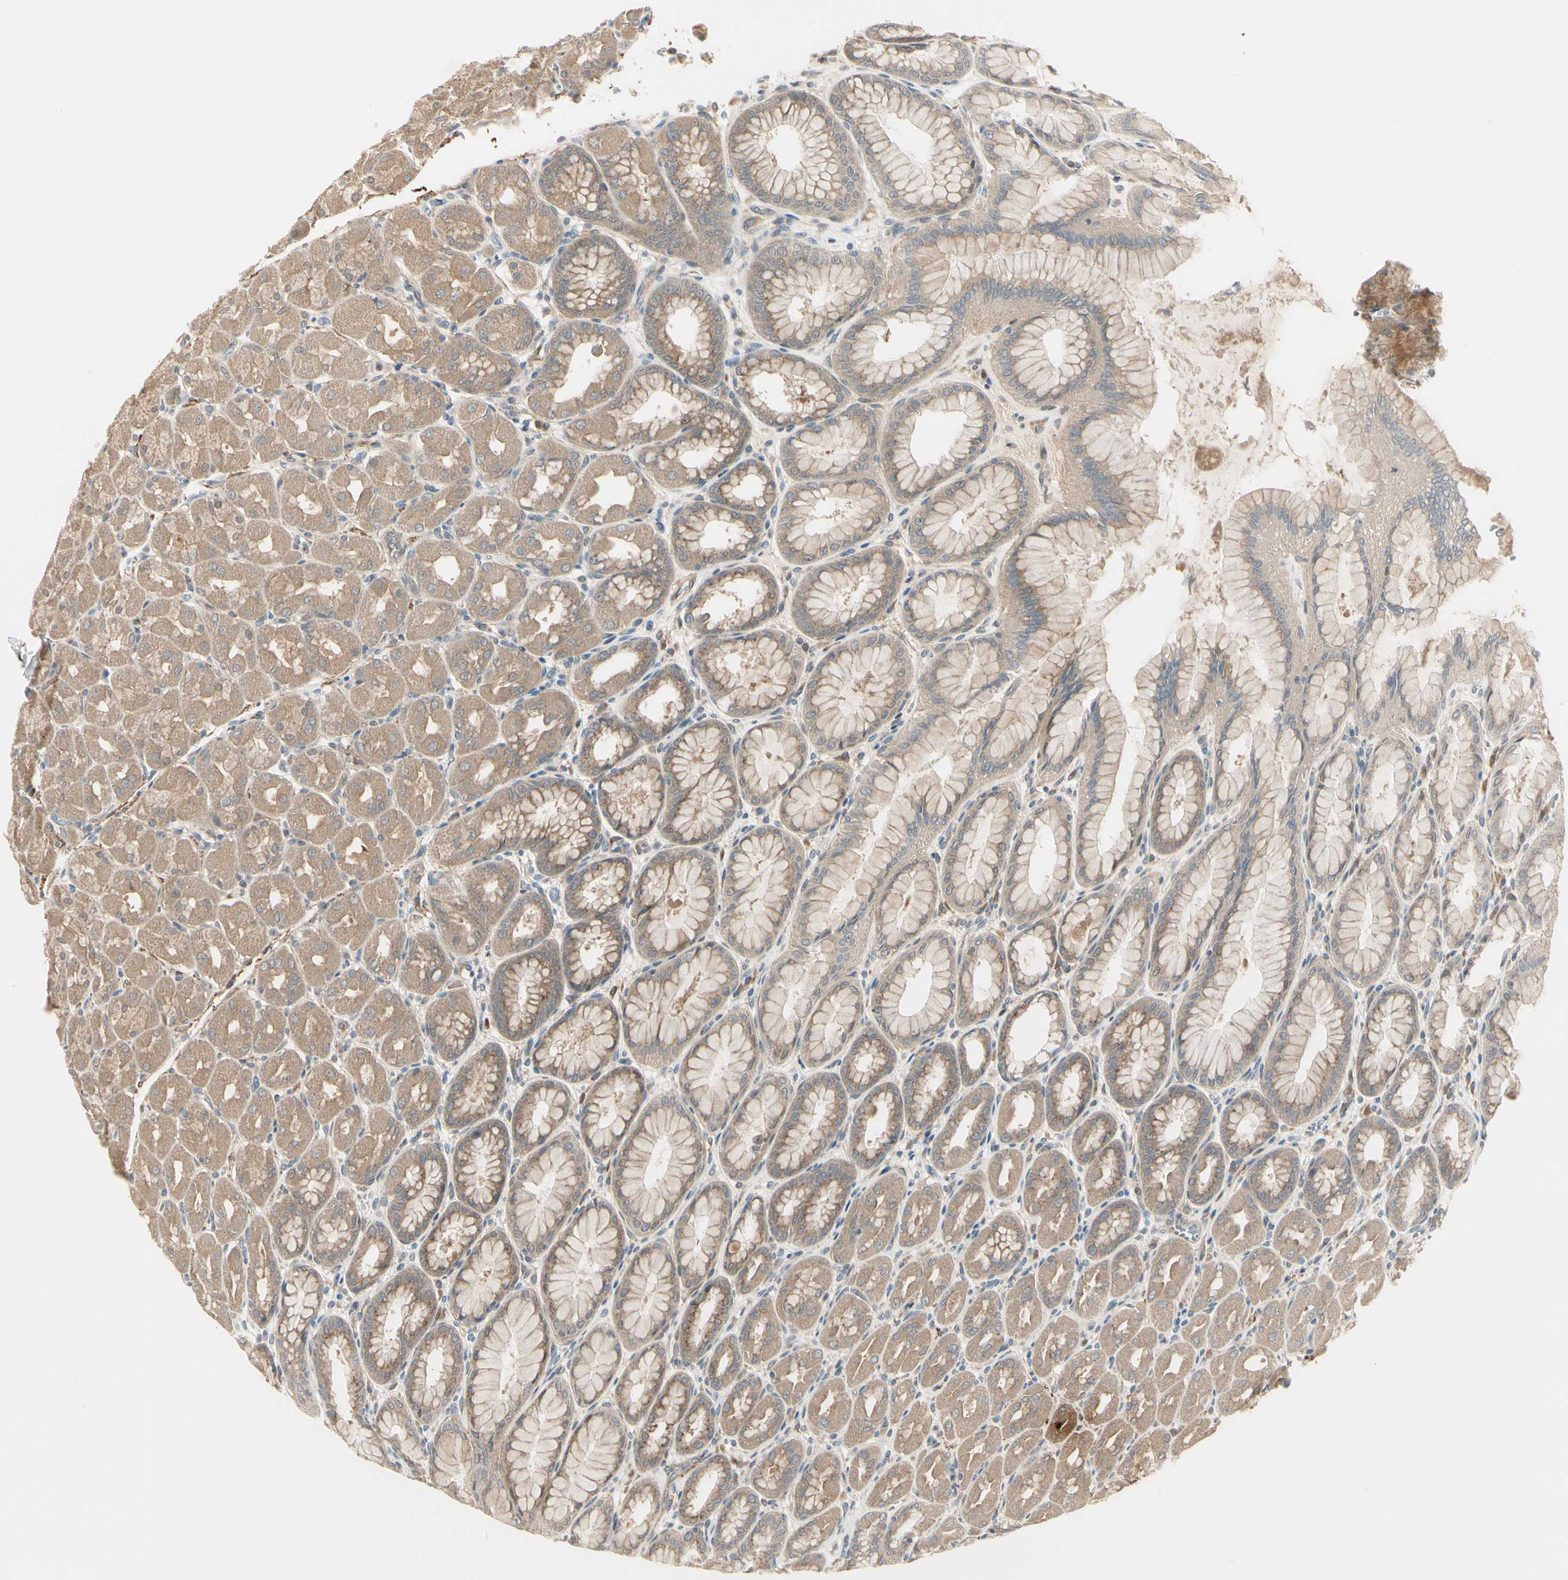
{"staining": {"intensity": "moderate", "quantity": ">75%", "location": "cytoplasmic/membranous"}, "tissue": "stomach", "cell_type": "Glandular cells", "image_type": "normal", "snomed": [{"axis": "morphology", "description": "Normal tissue, NOS"}, {"axis": "topography", "description": "Stomach, upper"}], "caption": "Protein analysis of unremarkable stomach shows moderate cytoplasmic/membranous positivity in about >75% of glandular cells. (DAB IHC, brown staining for protein, blue staining for nuclei).", "gene": "F2R", "patient": {"sex": "female", "age": 56}}